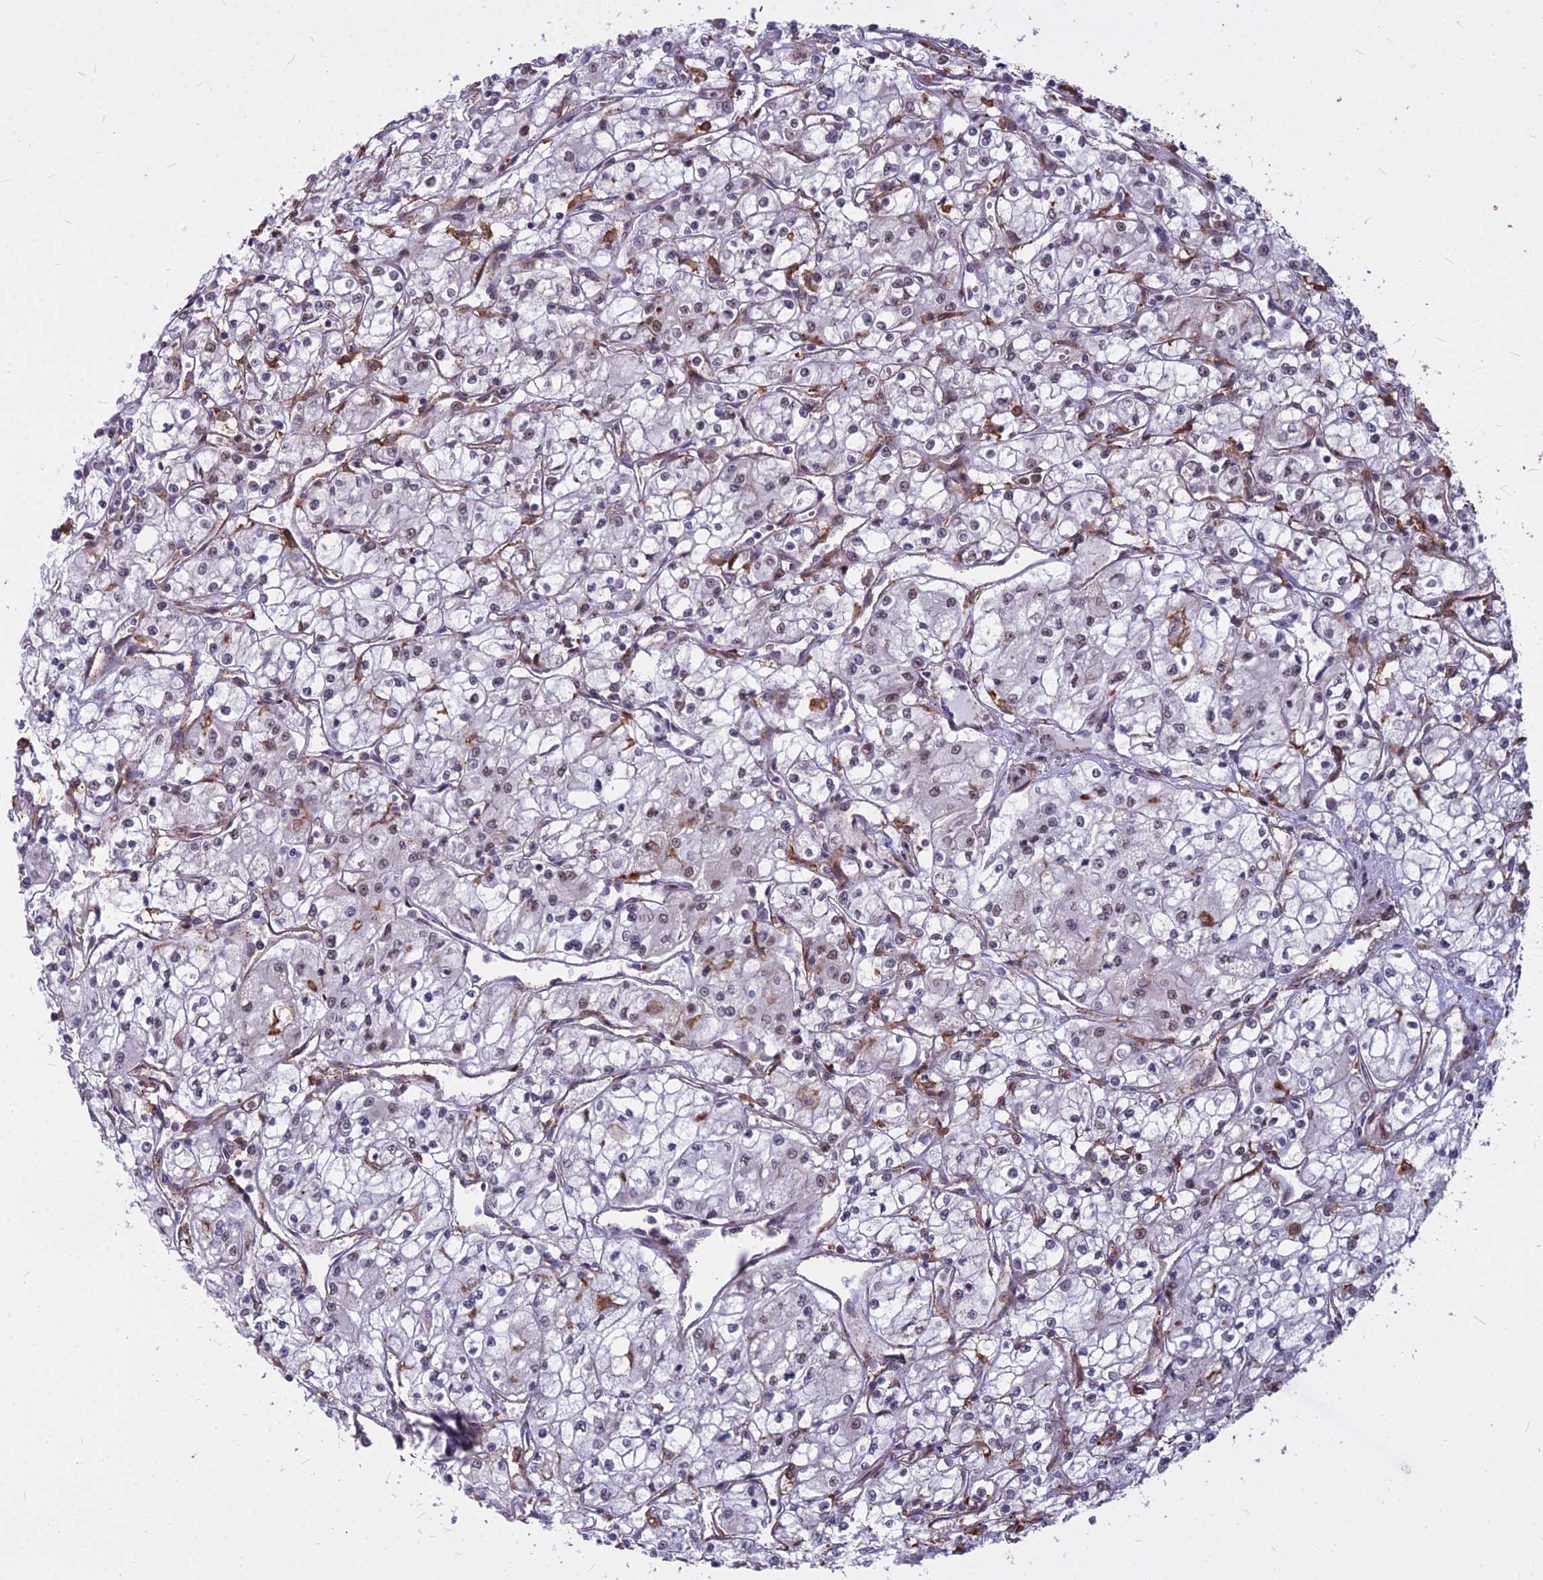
{"staining": {"intensity": "negative", "quantity": "none", "location": "none"}, "tissue": "renal cancer", "cell_type": "Tumor cells", "image_type": "cancer", "snomed": [{"axis": "morphology", "description": "Adenocarcinoma, NOS"}, {"axis": "topography", "description": "Kidney"}], "caption": "Tumor cells are negative for protein expression in human adenocarcinoma (renal).", "gene": "ALG10", "patient": {"sex": "male", "age": 59}}